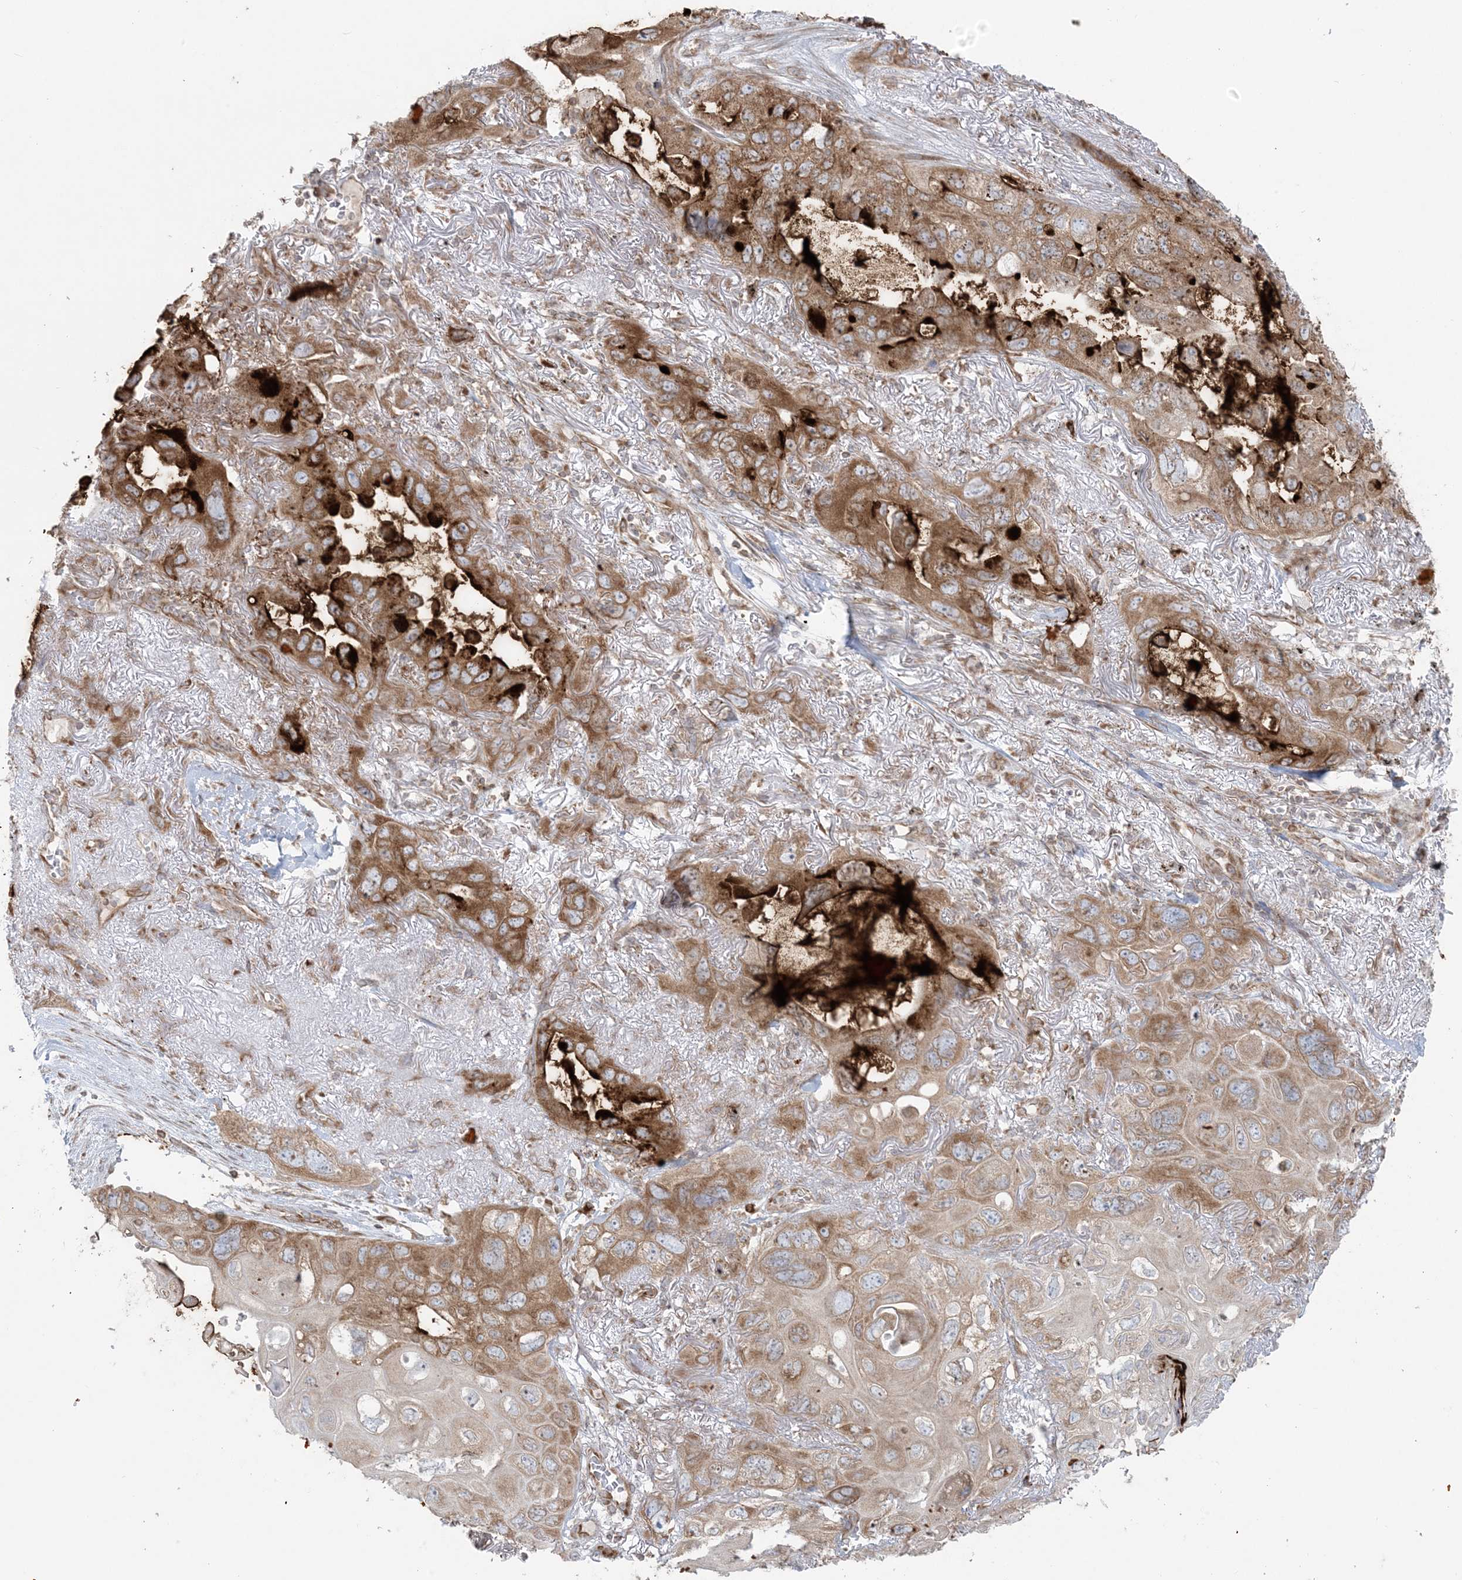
{"staining": {"intensity": "moderate", "quantity": ">75%", "location": "cytoplasmic/membranous"}, "tissue": "lung cancer", "cell_type": "Tumor cells", "image_type": "cancer", "snomed": [{"axis": "morphology", "description": "Squamous cell carcinoma, NOS"}, {"axis": "topography", "description": "Lung"}], "caption": "Lung cancer (squamous cell carcinoma) stained with immunohistochemistry (IHC) reveals moderate cytoplasmic/membranous staining in about >75% of tumor cells. The staining was performed using DAB to visualize the protein expression in brown, while the nuclei were stained in blue with hematoxylin (Magnification: 20x).", "gene": "UBXN4", "patient": {"sex": "female", "age": 73}}